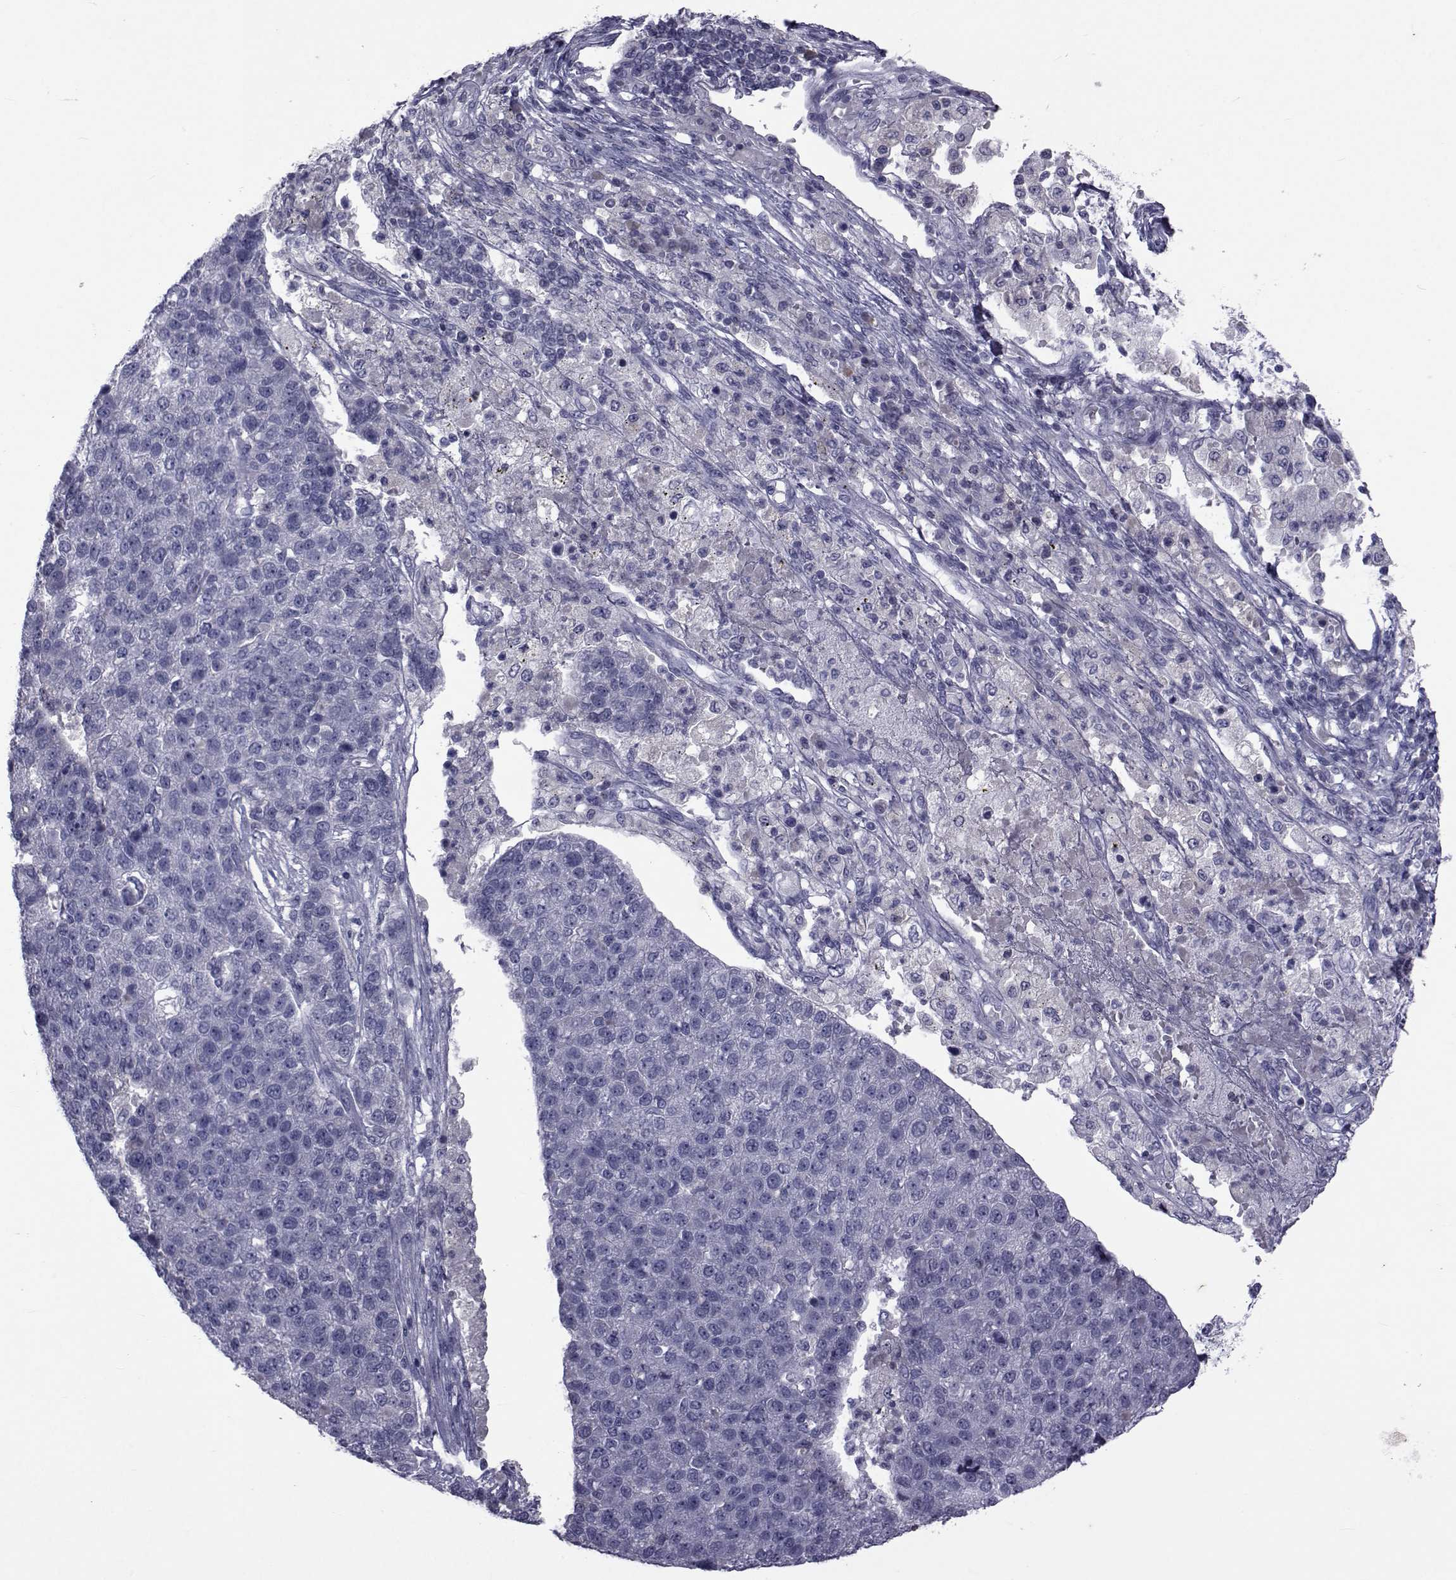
{"staining": {"intensity": "negative", "quantity": "none", "location": "none"}, "tissue": "pancreatic cancer", "cell_type": "Tumor cells", "image_type": "cancer", "snomed": [{"axis": "morphology", "description": "Adenocarcinoma, NOS"}, {"axis": "topography", "description": "Pancreas"}], "caption": "This photomicrograph is of adenocarcinoma (pancreatic) stained with IHC to label a protein in brown with the nuclei are counter-stained blue. There is no expression in tumor cells. (Brightfield microscopy of DAB immunohistochemistry at high magnification).", "gene": "PAX2", "patient": {"sex": "female", "age": 61}}